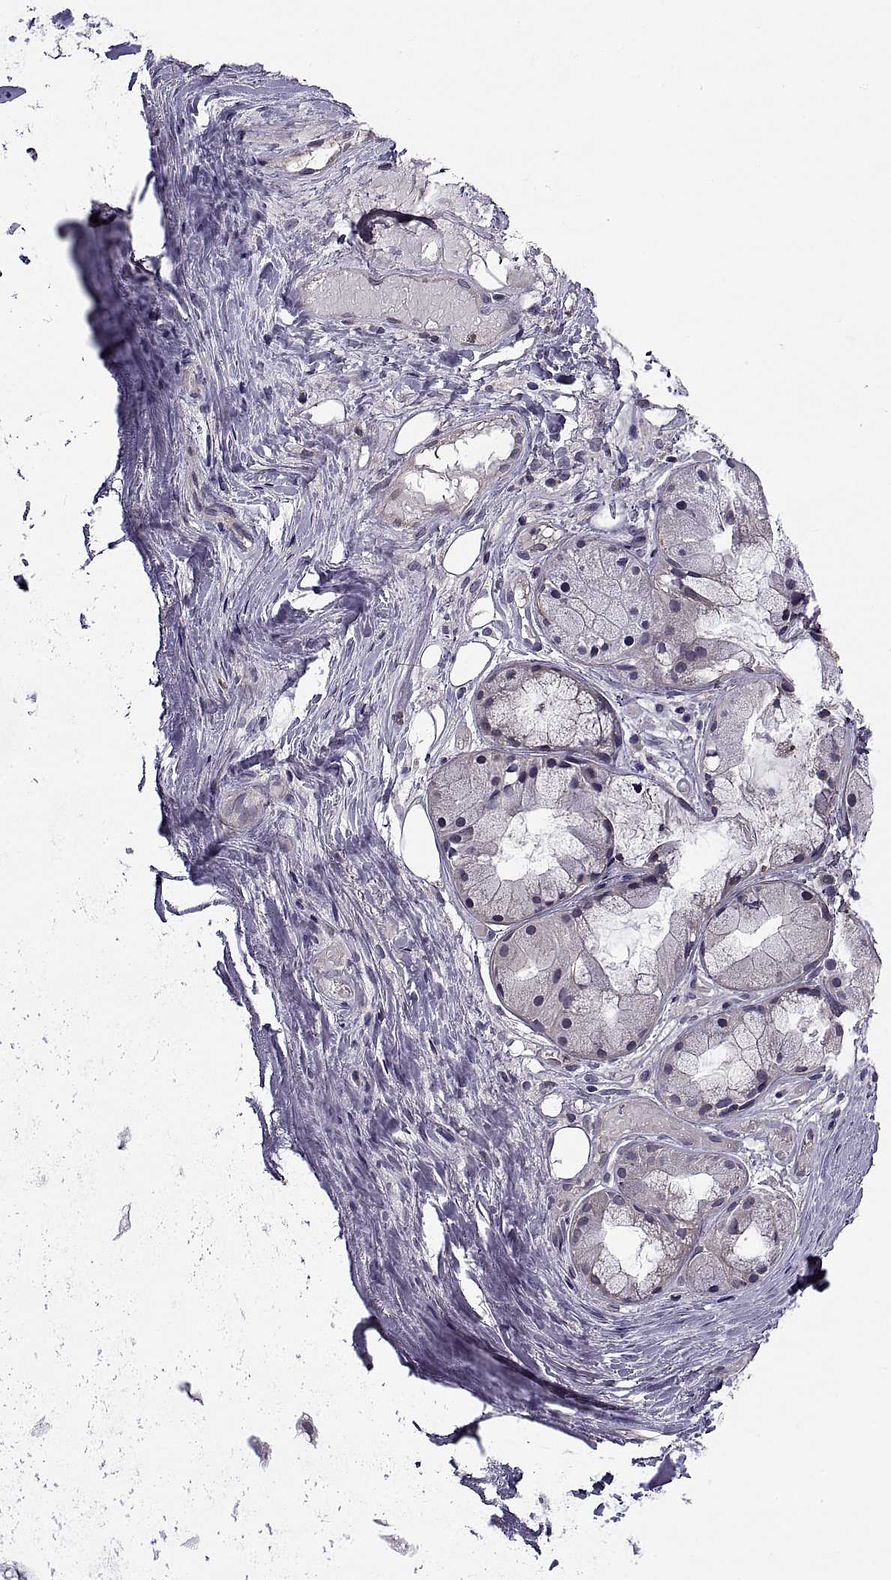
{"staining": {"intensity": "negative", "quantity": "none", "location": "none"}, "tissue": "adipose tissue", "cell_type": "Adipocytes", "image_type": "normal", "snomed": [{"axis": "morphology", "description": "Normal tissue, NOS"}, {"axis": "topography", "description": "Cartilage tissue"}], "caption": "Immunohistochemistry (IHC) histopathology image of benign adipose tissue stained for a protein (brown), which demonstrates no expression in adipocytes.", "gene": "NPTX2", "patient": {"sex": "male", "age": 62}}